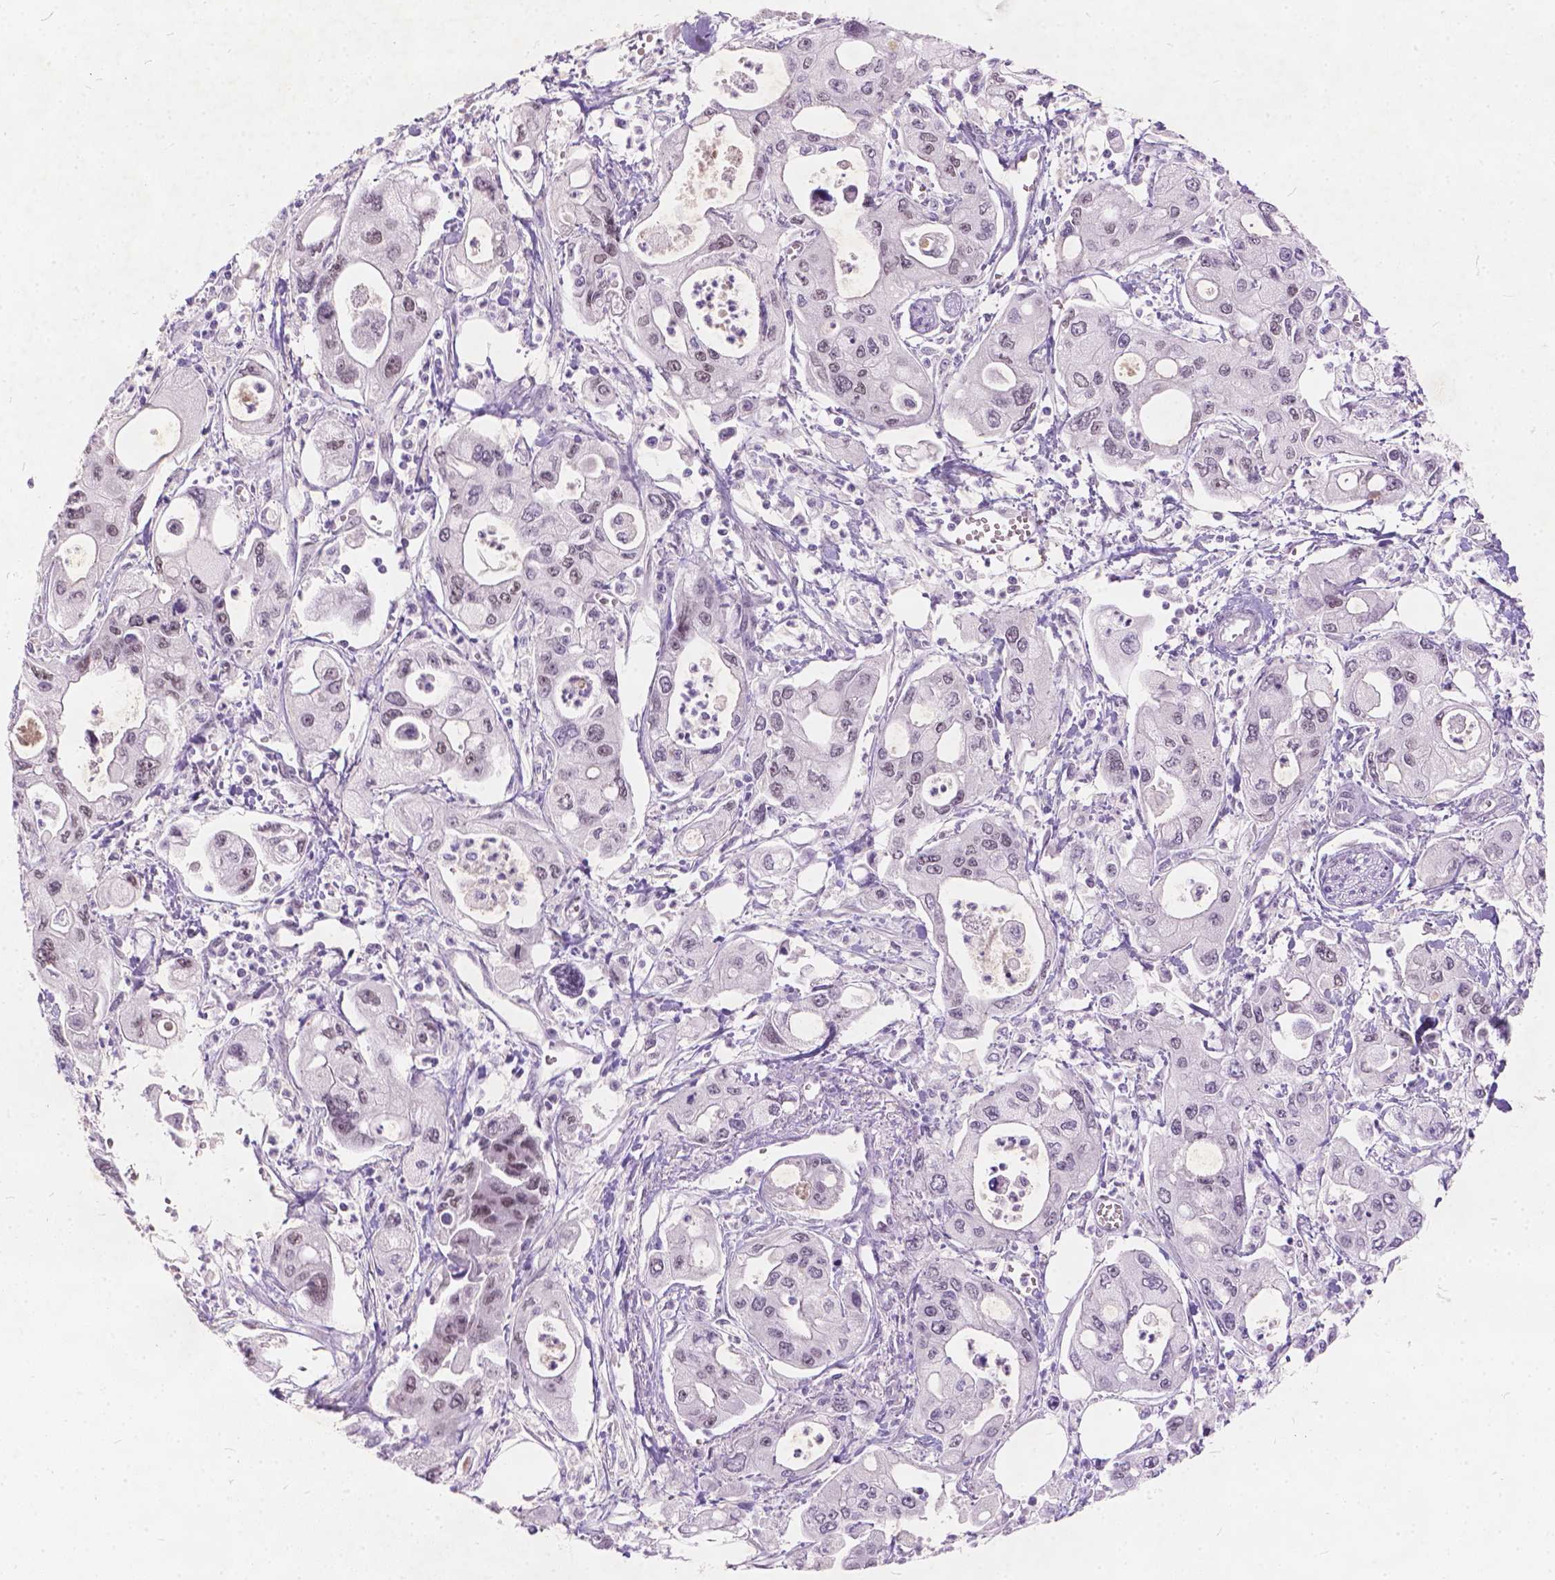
{"staining": {"intensity": "weak", "quantity": "25%-75%", "location": "nuclear"}, "tissue": "pancreatic cancer", "cell_type": "Tumor cells", "image_type": "cancer", "snomed": [{"axis": "morphology", "description": "Adenocarcinoma, NOS"}, {"axis": "topography", "description": "Pancreas"}], "caption": "About 25%-75% of tumor cells in human adenocarcinoma (pancreatic) exhibit weak nuclear protein expression as visualized by brown immunohistochemical staining.", "gene": "FAM53A", "patient": {"sex": "male", "age": 70}}